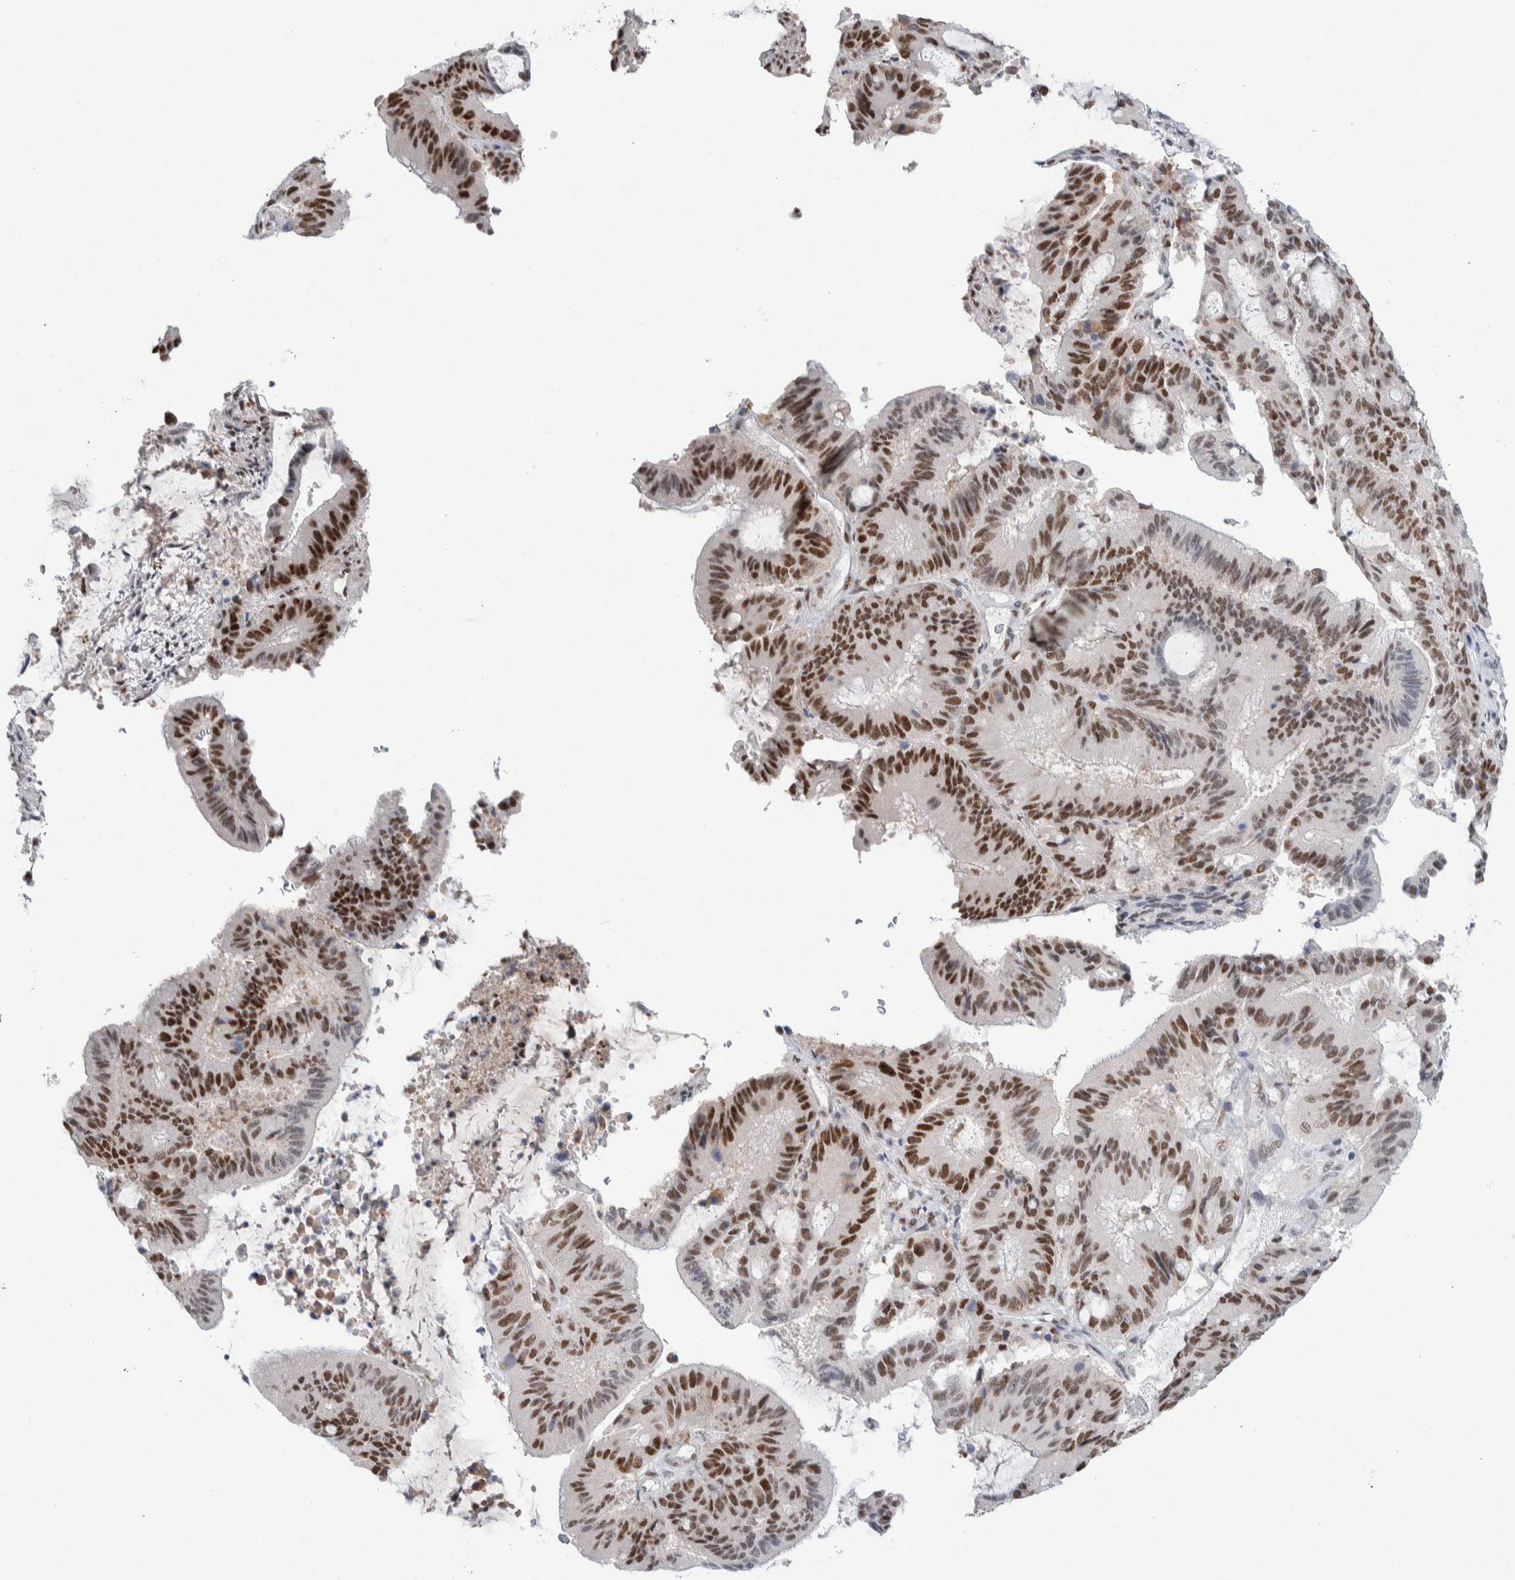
{"staining": {"intensity": "strong", "quantity": ">75%", "location": "nuclear"}, "tissue": "liver cancer", "cell_type": "Tumor cells", "image_type": "cancer", "snomed": [{"axis": "morphology", "description": "Cholangiocarcinoma"}, {"axis": "topography", "description": "Liver"}], "caption": "Tumor cells demonstrate high levels of strong nuclear expression in about >75% of cells in human liver cholangiocarcinoma.", "gene": "PRMT1", "patient": {"sex": "female", "age": 73}}